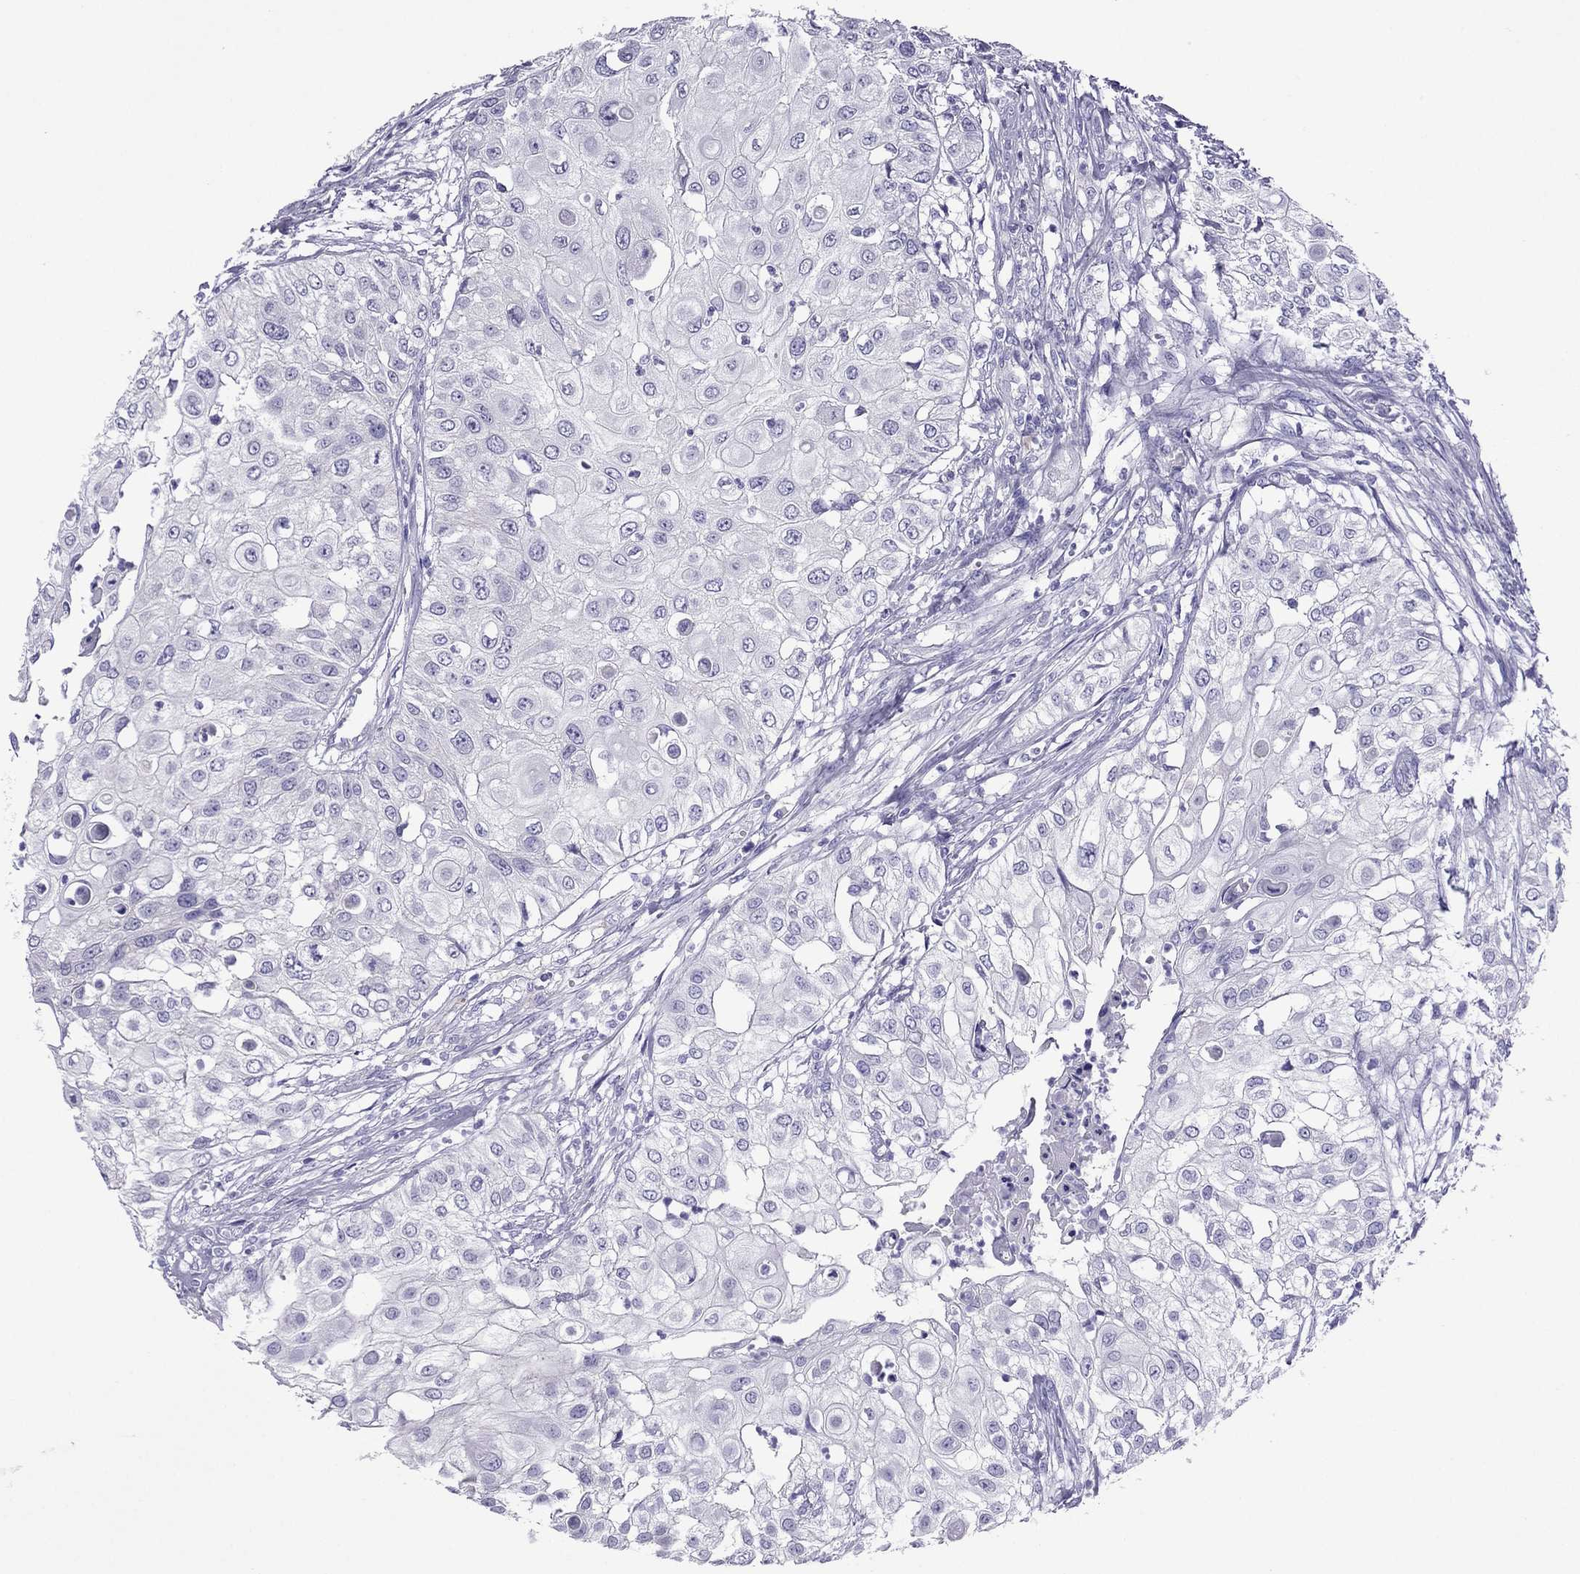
{"staining": {"intensity": "negative", "quantity": "none", "location": "none"}, "tissue": "urothelial cancer", "cell_type": "Tumor cells", "image_type": "cancer", "snomed": [{"axis": "morphology", "description": "Urothelial carcinoma, High grade"}, {"axis": "topography", "description": "Urinary bladder"}], "caption": "Immunohistochemical staining of urothelial cancer exhibits no significant expression in tumor cells.", "gene": "MYL11", "patient": {"sex": "female", "age": 79}}